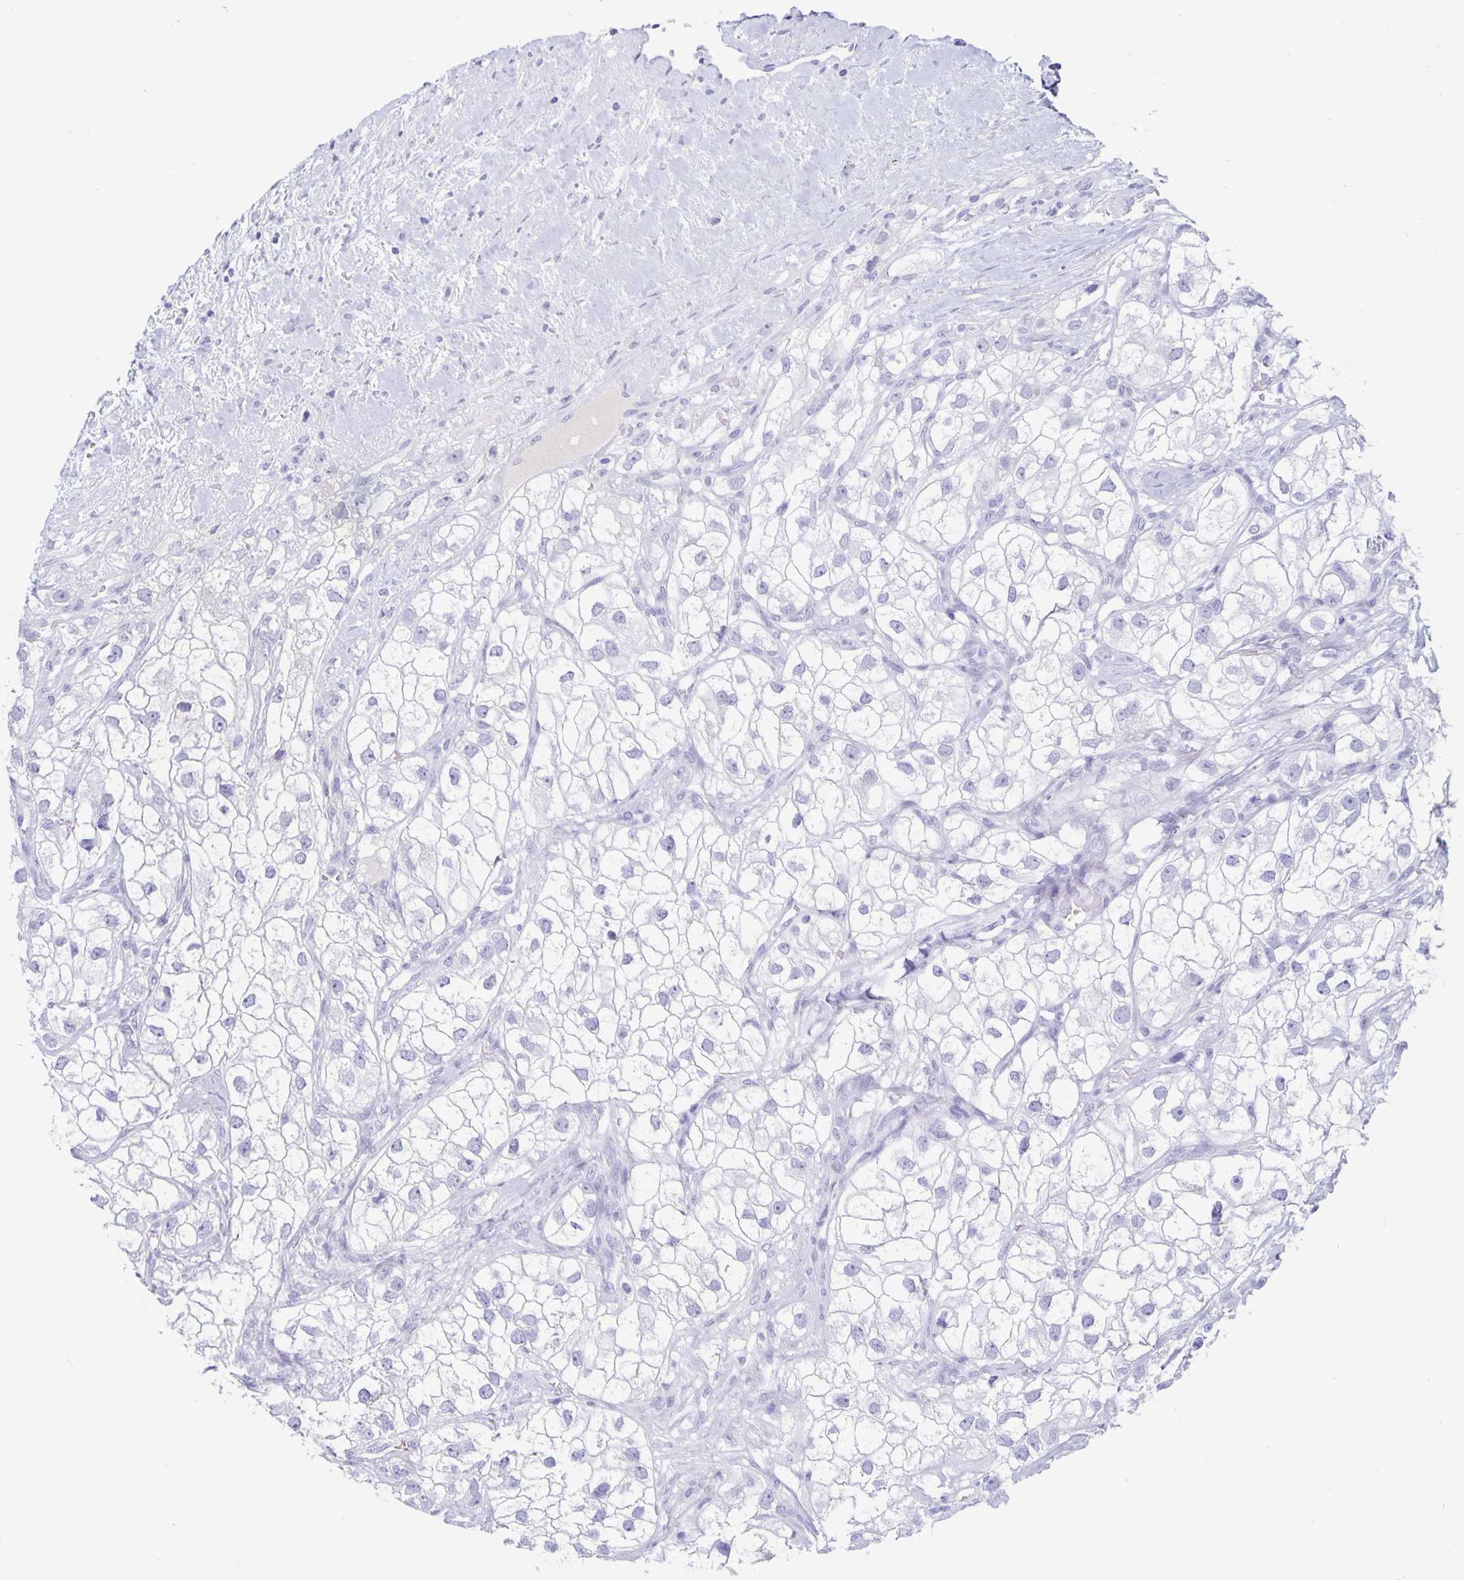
{"staining": {"intensity": "negative", "quantity": "none", "location": "none"}, "tissue": "renal cancer", "cell_type": "Tumor cells", "image_type": "cancer", "snomed": [{"axis": "morphology", "description": "Adenocarcinoma, NOS"}, {"axis": "topography", "description": "Kidney"}], "caption": "Immunohistochemistry of human renal cancer (adenocarcinoma) displays no expression in tumor cells.", "gene": "BPIFA3", "patient": {"sex": "male", "age": 59}}